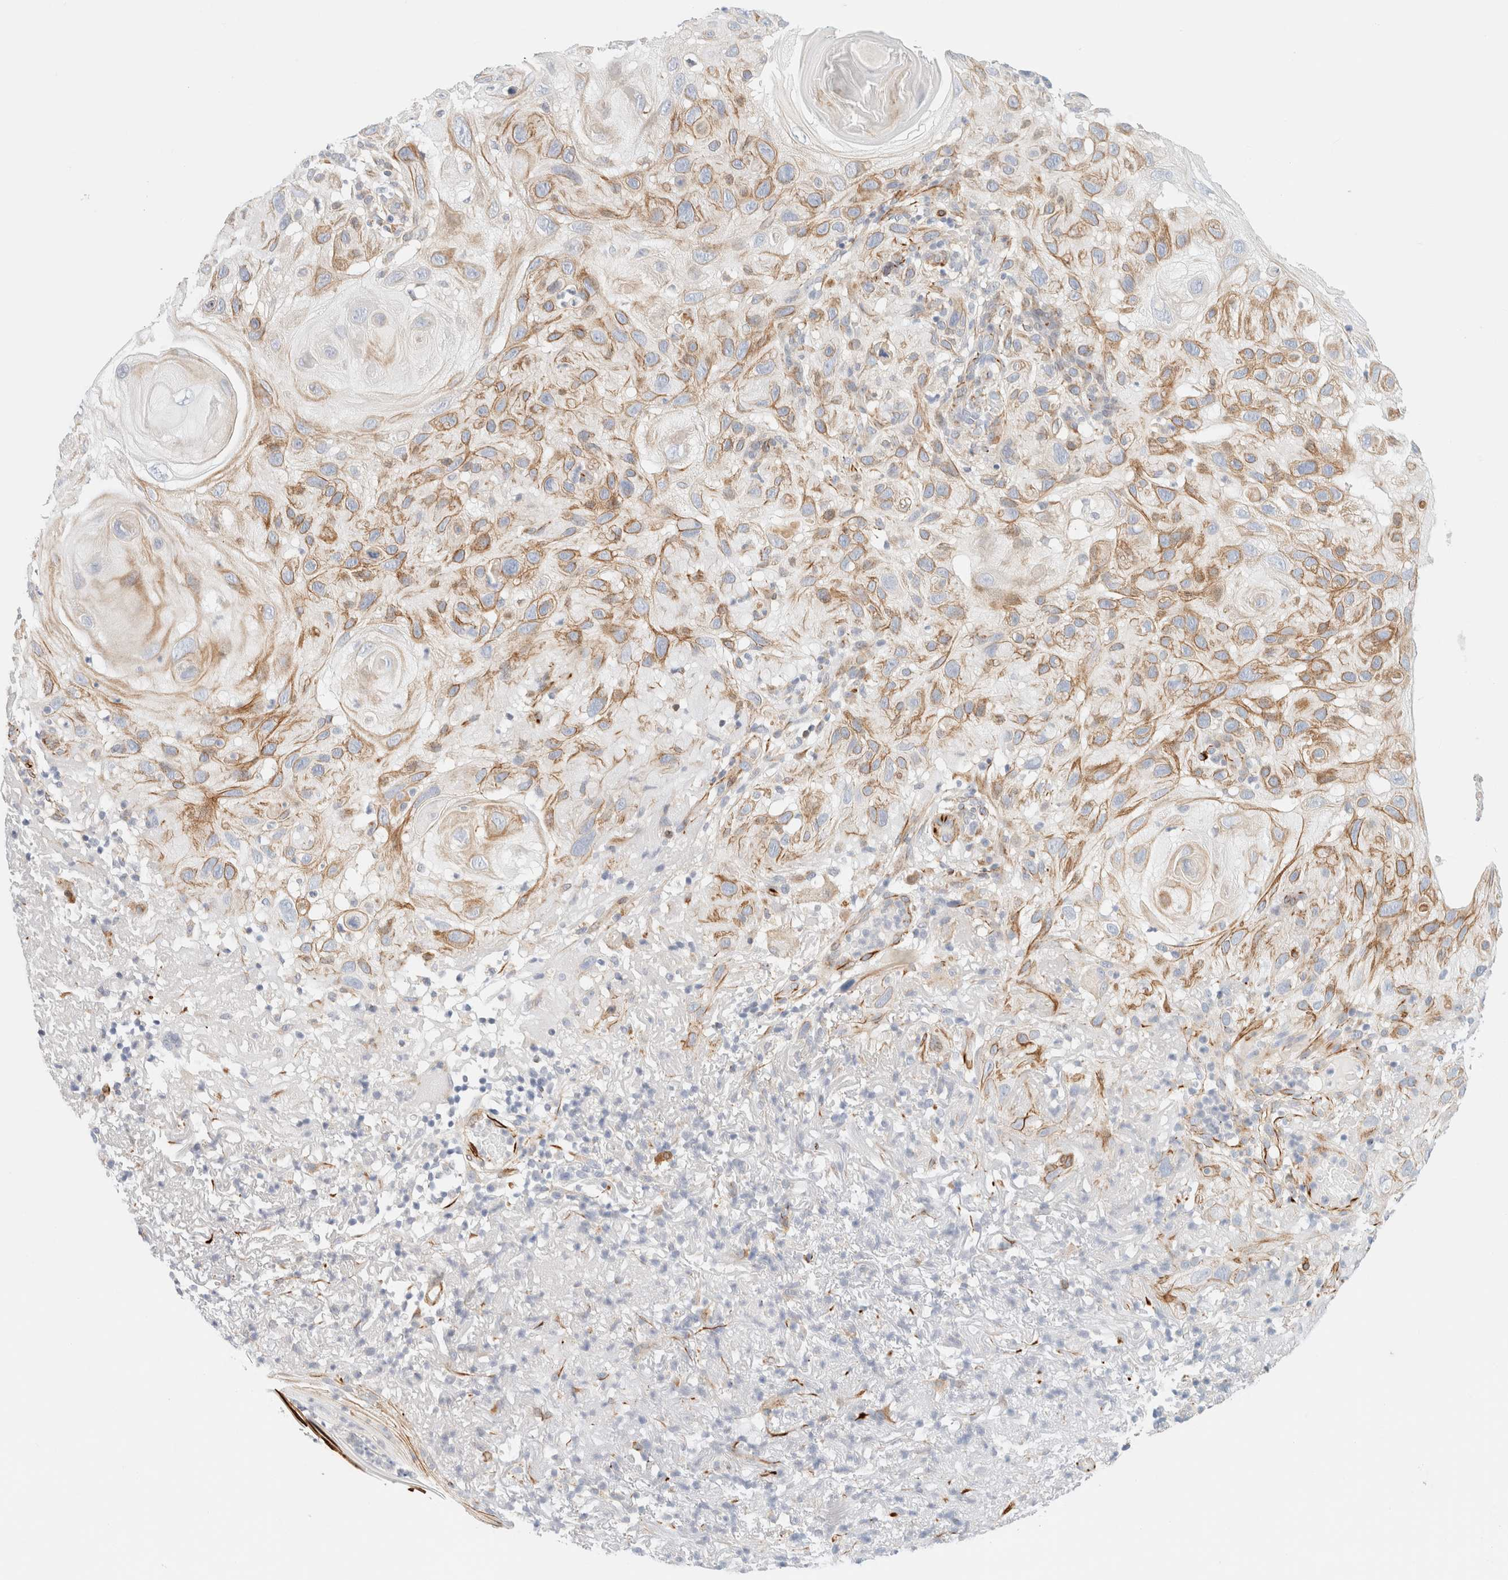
{"staining": {"intensity": "moderate", "quantity": ">75%", "location": "cytoplasmic/membranous"}, "tissue": "skin cancer", "cell_type": "Tumor cells", "image_type": "cancer", "snomed": [{"axis": "morphology", "description": "Squamous cell carcinoma, NOS"}, {"axis": "topography", "description": "Skin"}], "caption": "Protein staining by immunohistochemistry (IHC) displays moderate cytoplasmic/membranous expression in about >75% of tumor cells in squamous cell carcinoma (skin).", "gene": "SLC25A48", "patient": {"sex": "female", "age": 96}}